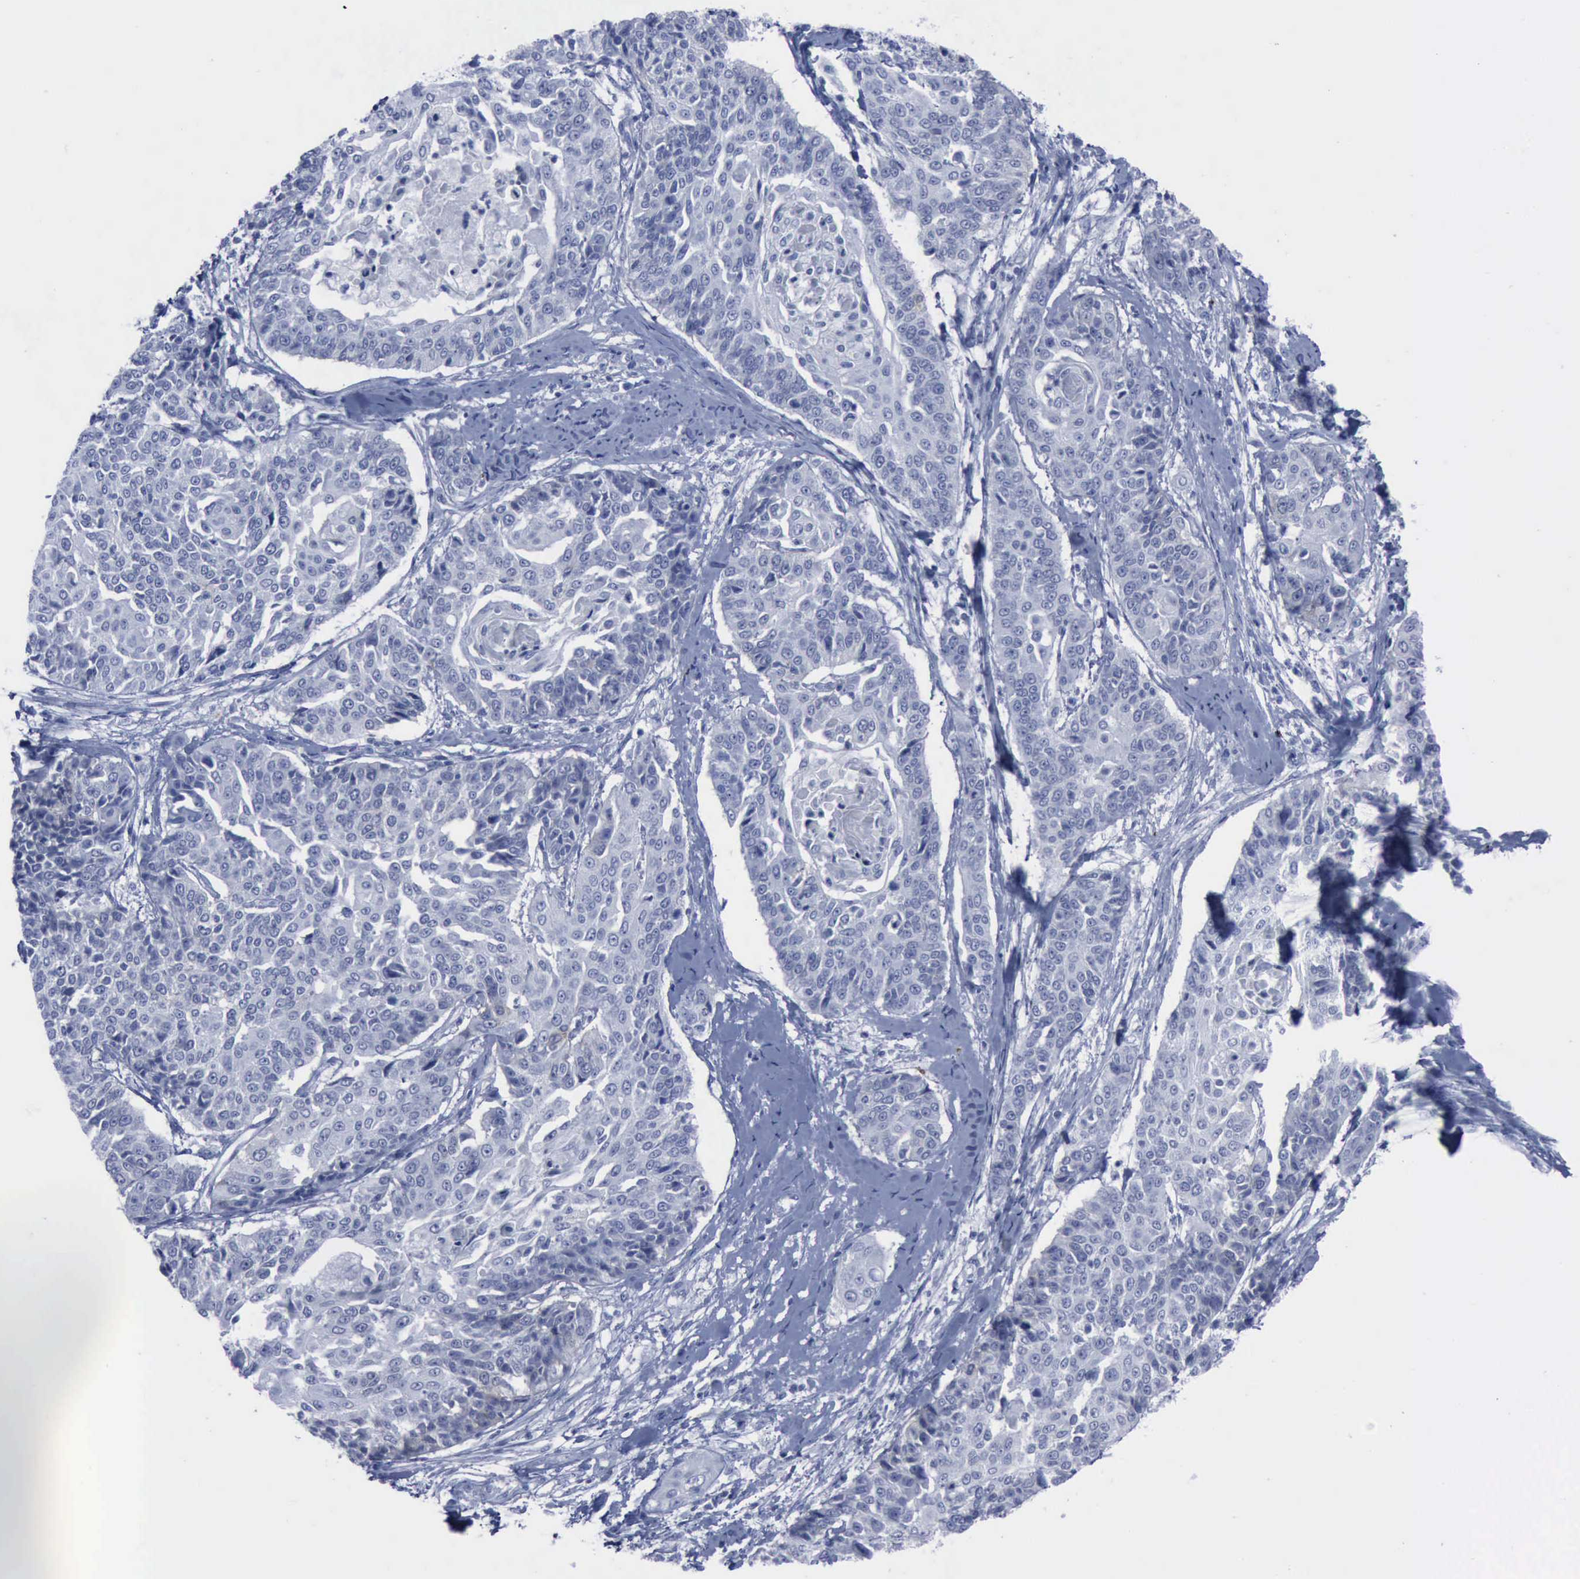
{"staining": {"intensity": "negative", "quantity": "none", "location": "none"}, "tissue": "cervical cancer", "cell_type": "Tumor cells", "image_type": "cancer", "snomed": [{"axis": "morphology", "description": "Squamous cell carcinoma, NOS"}, {"axis": "topography", "description": "Cervix"}], "caption": "Human cervical cancer stained for a protein using immunohistochemistry (IHC) exhibits no positivity in tumor cells.", "gene": "NGFR", "patient": {"sex": "female", "age": 64}}